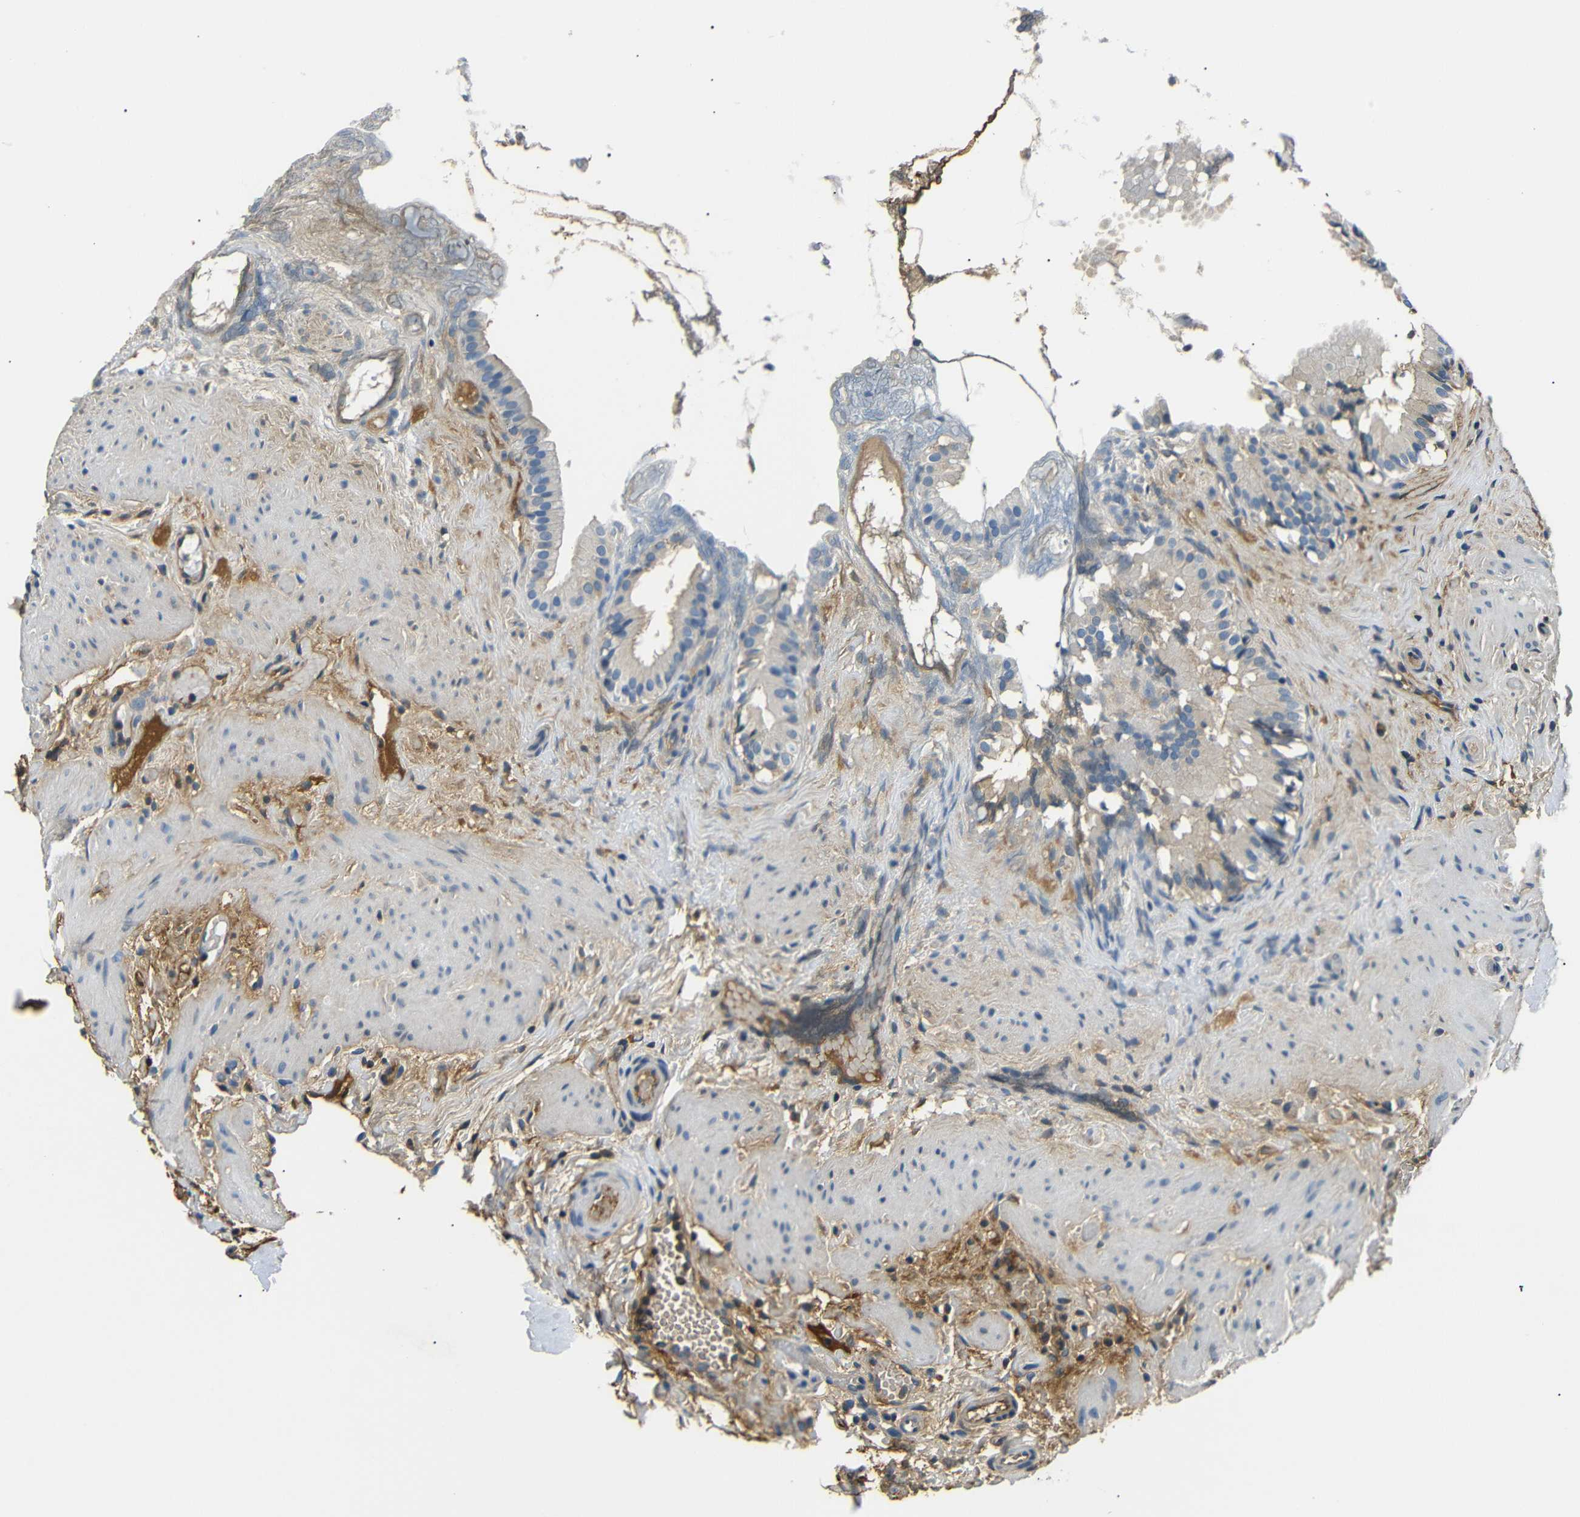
{"staining": {"intensity": "negative", "quantity": "none", "location": "none"}, "tissue": "gallbladder", "cell_type": "Glandular cells", "image_type": "normal", "snomed": [{"axis": "morphology", "description": "Normal tissue, NOS"}, {"axis": "topography", "description": "Gallbladder"}], "caption": "Glandular cells are negative for protein expression in unremarkable human gallbladder.", "gene": "LHCGR", "patient": {"sex": "female", "age": 26}}